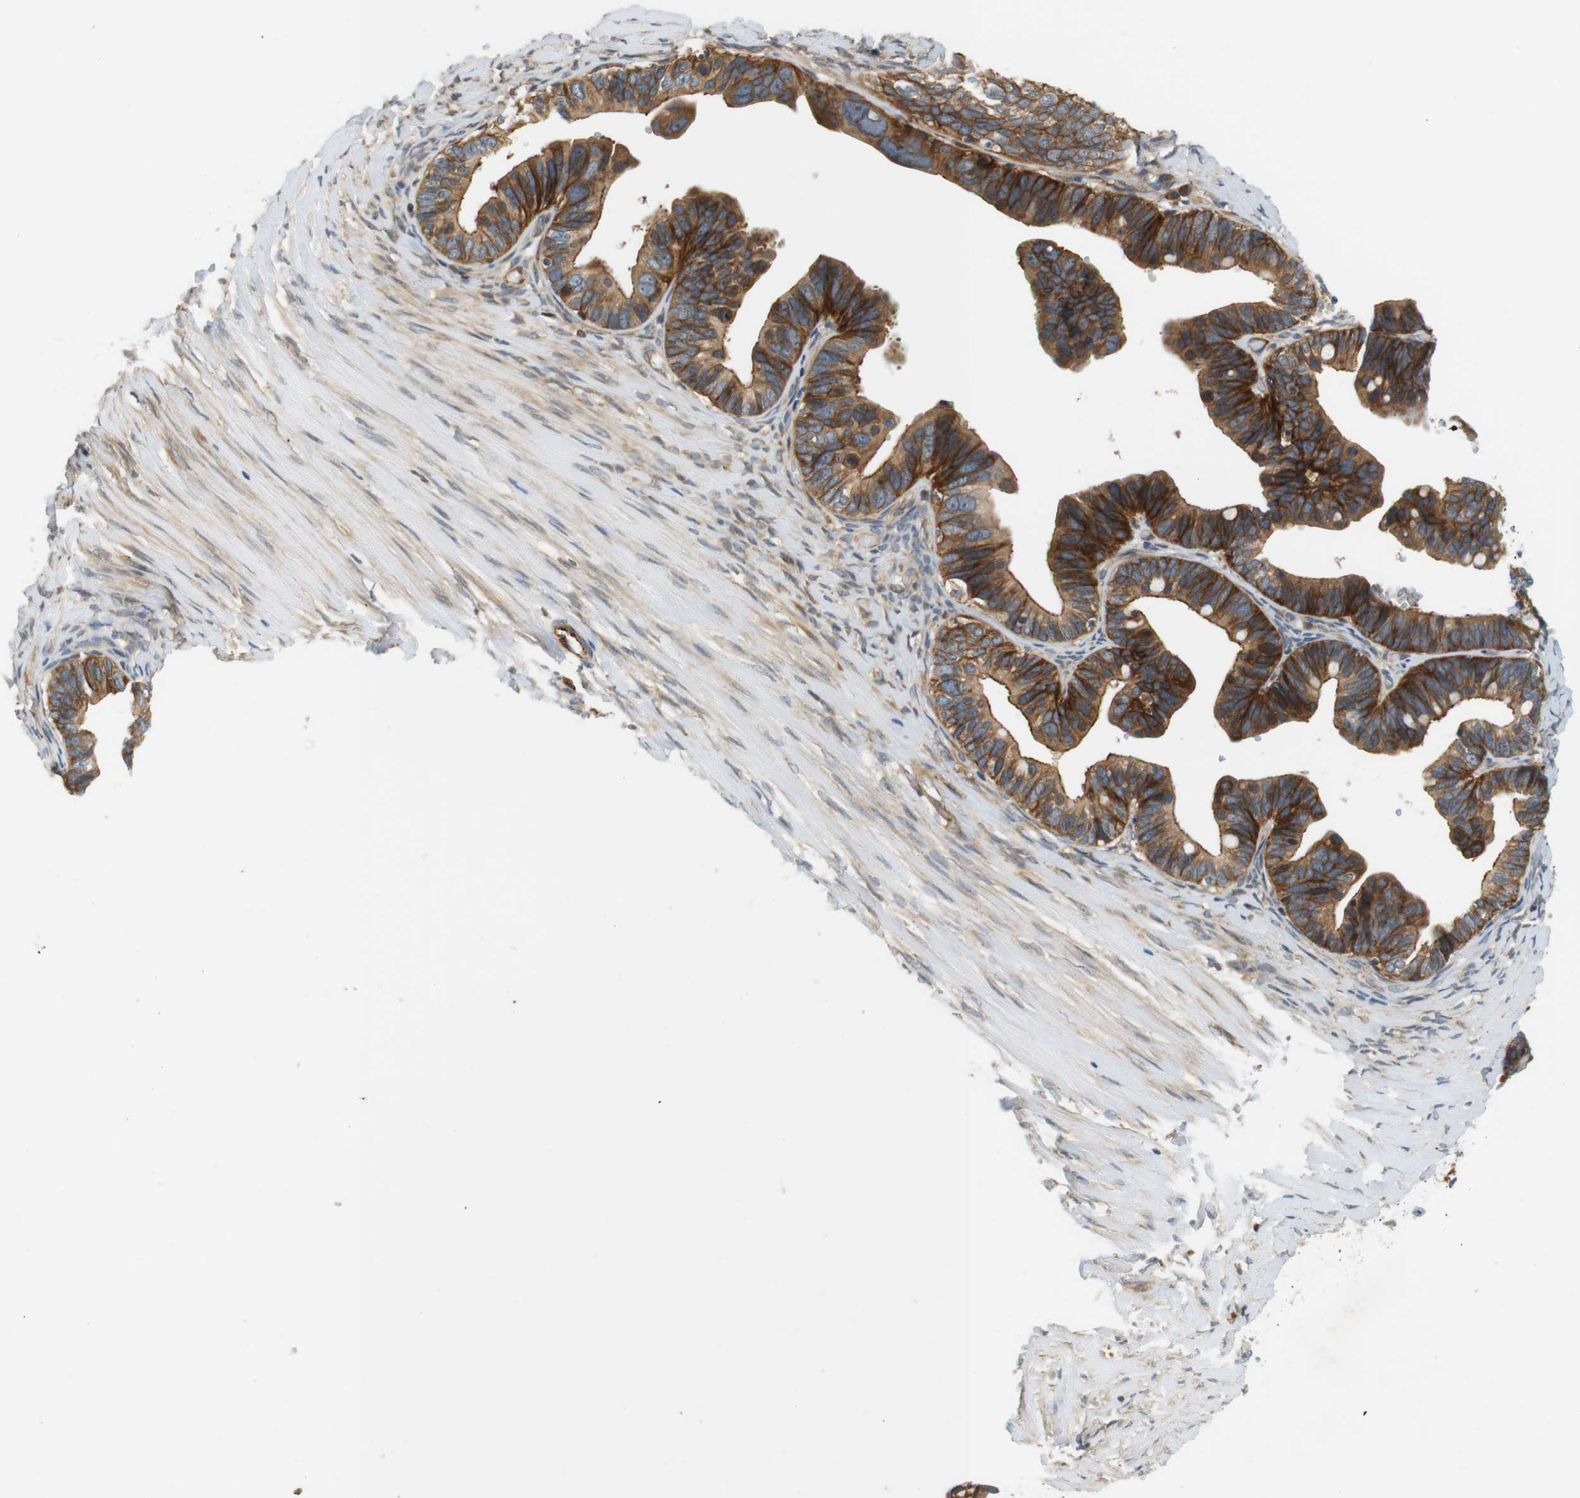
{"staining": {"intensity": "strong", "quantity": ">75%", "location": "cytoplasmic/membranous"}, "tissue": "ovarian cancer", "cell_type": "Tumor cells", "image_type": "cancer", "snomed": [{"axis": "morphology", "description": "Cystadenocarcinoma, serous, NOS"}, {"axis": "topography", "description": "Ovary"}], "caption": "A brown stain highlights strong cytoplasmic/membranous expression of a protein in ovarian cancer tumor cells. The protein of interest is stained brown, and the nuclei are stained in blue (DAB IHC with brightfield microscopy, high magnification).", "gene": "SH3GLB1", "patient": {"sex": "female", "age": 56}}